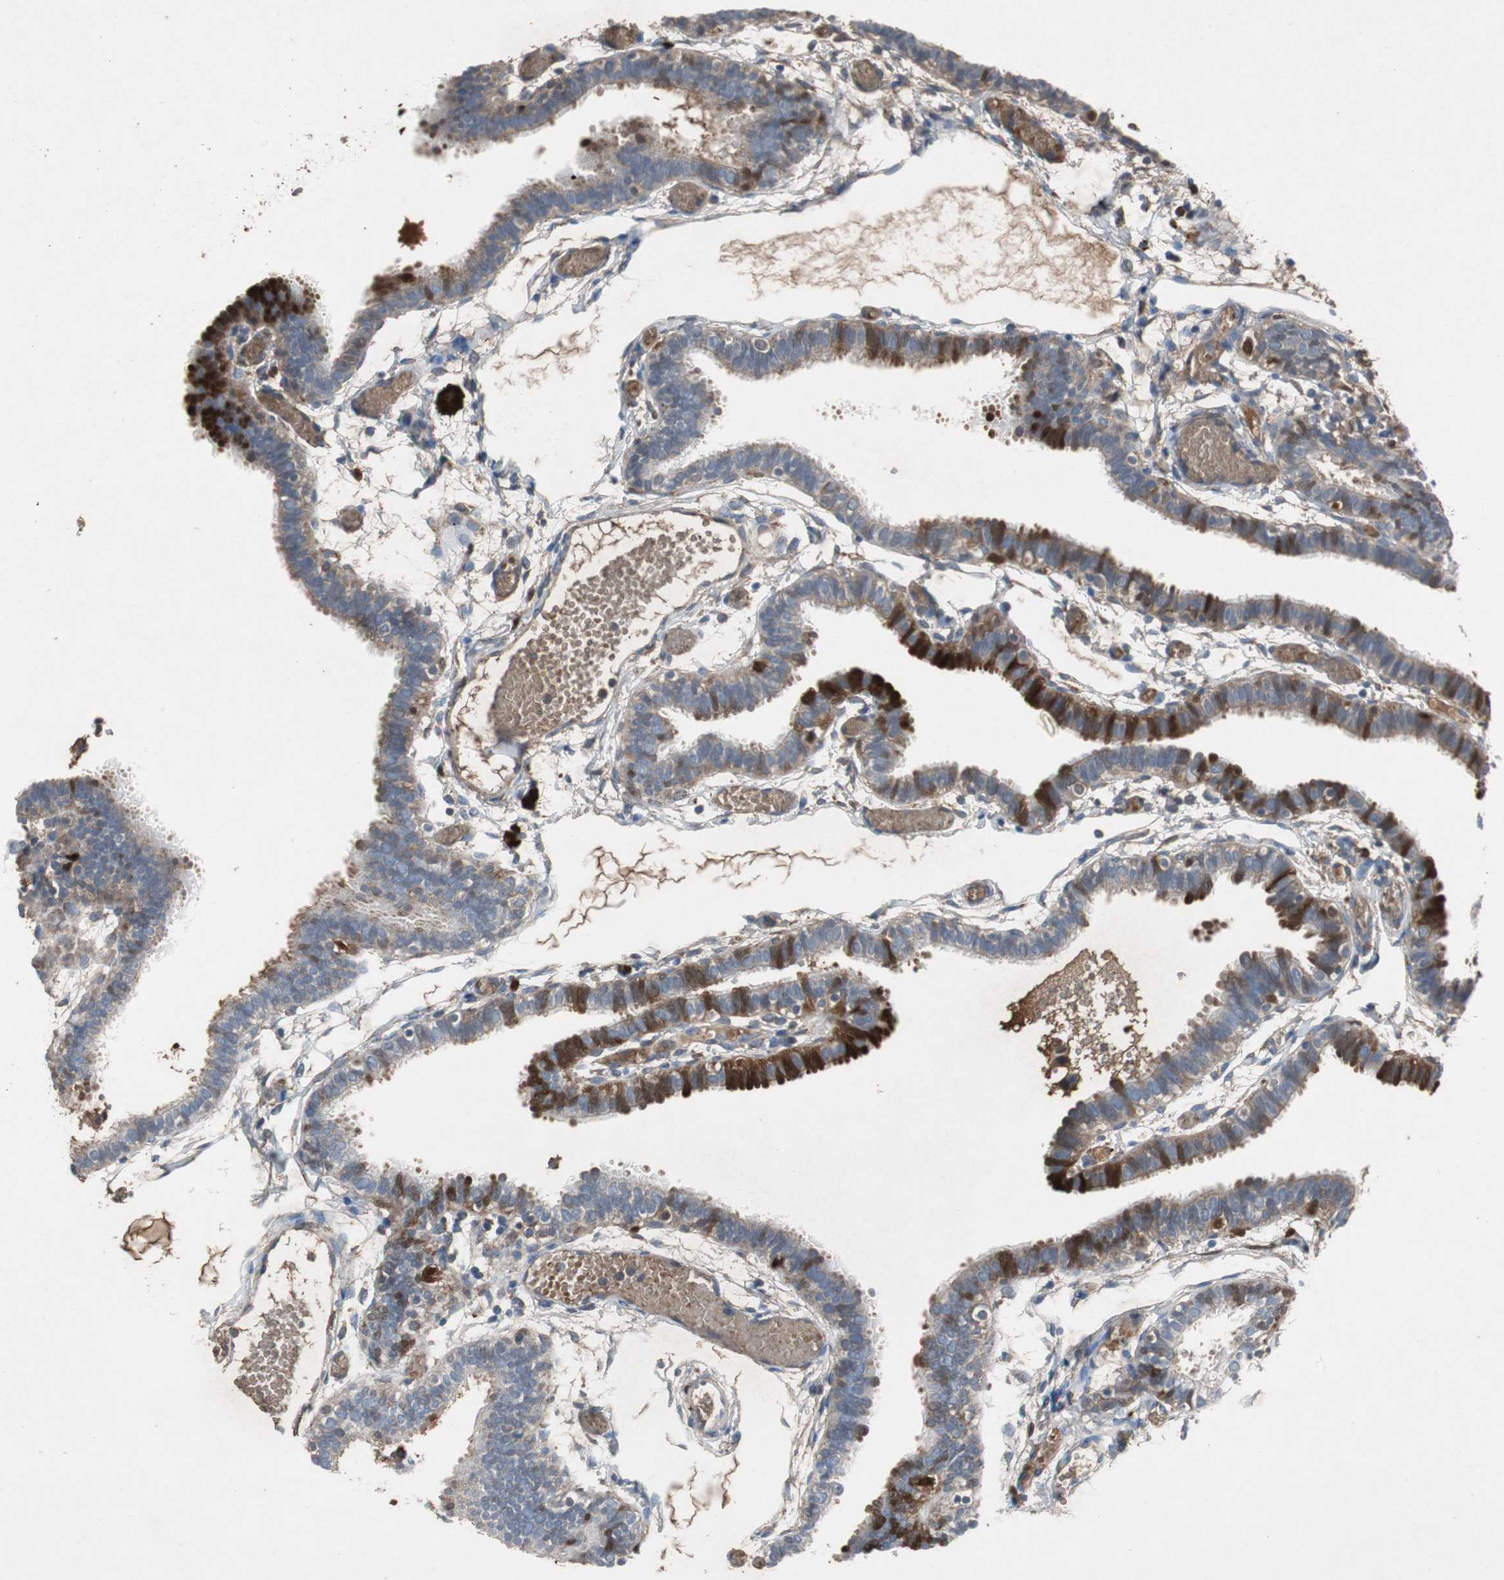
{"staining": {"intensity": "strong", "quantity": "25%-75%", "location": "cytoplasmic/membranous"}, "tissue": "fallopian tube", "cell_type": "Glandular cells", "image_type": "normal", "snomed": [{"axis": "morphology", "description": "Normal tissue, NOS"}, {"axis": "topography", "description": "Fallopian tube"}], "caption": "Strong cytoplasmic/membranous expression is appreciated in about 25%-75% of glandular cells in benign fallopian tube.", "gene": "CALB2", "patient": {"sex": "female", "age": 29}}